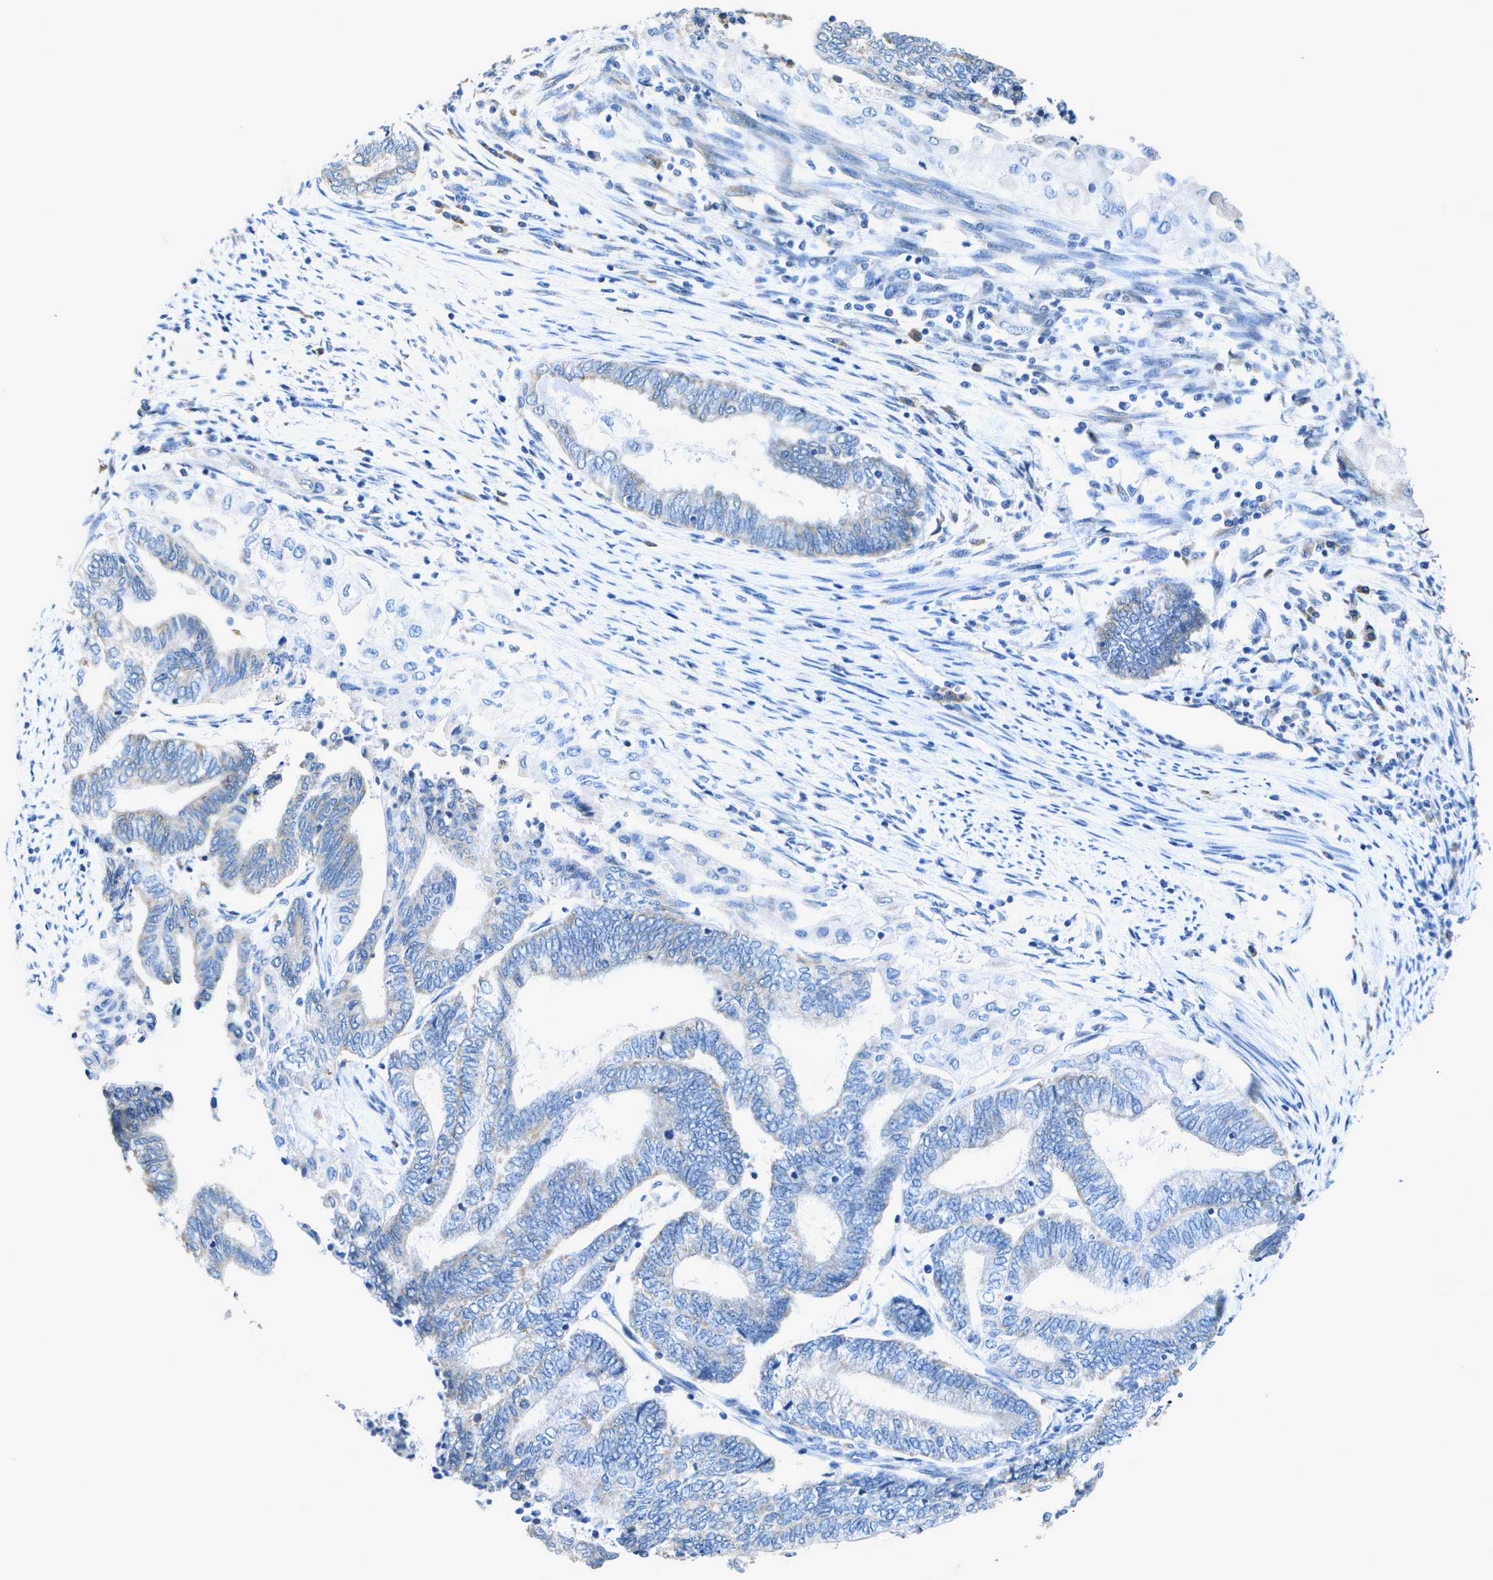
{"staining": {"intensity": "weak", "quantity": "<25%", "location": "cytoplasmic/membranous"}, "tissue": "endometrial cancer", "cell_type": "Tumor cells", "image_type": "cancer", "snomed": [{"axis": "morphology", "description": "Adenocarcinoma, NOS"}, {"axis": "topography", "description": "Uterus"}, {"axis": "topography", "description": "Endometrium"}], "caption": "Immunohistochemistry (IHC) histopathology image of adenocarcinoma (endometrial) stained for a protein (brown), which shows no staining in tumor cells. The staining was performed using DAB (3,3'-diaminobenzidine) to visualize the protein expression in brown, while the nuclei were stained in blue with hematoxylin (Magnification: 20x).", "gene": "DSE", "patient": {"sex": "female", "age": 70}}